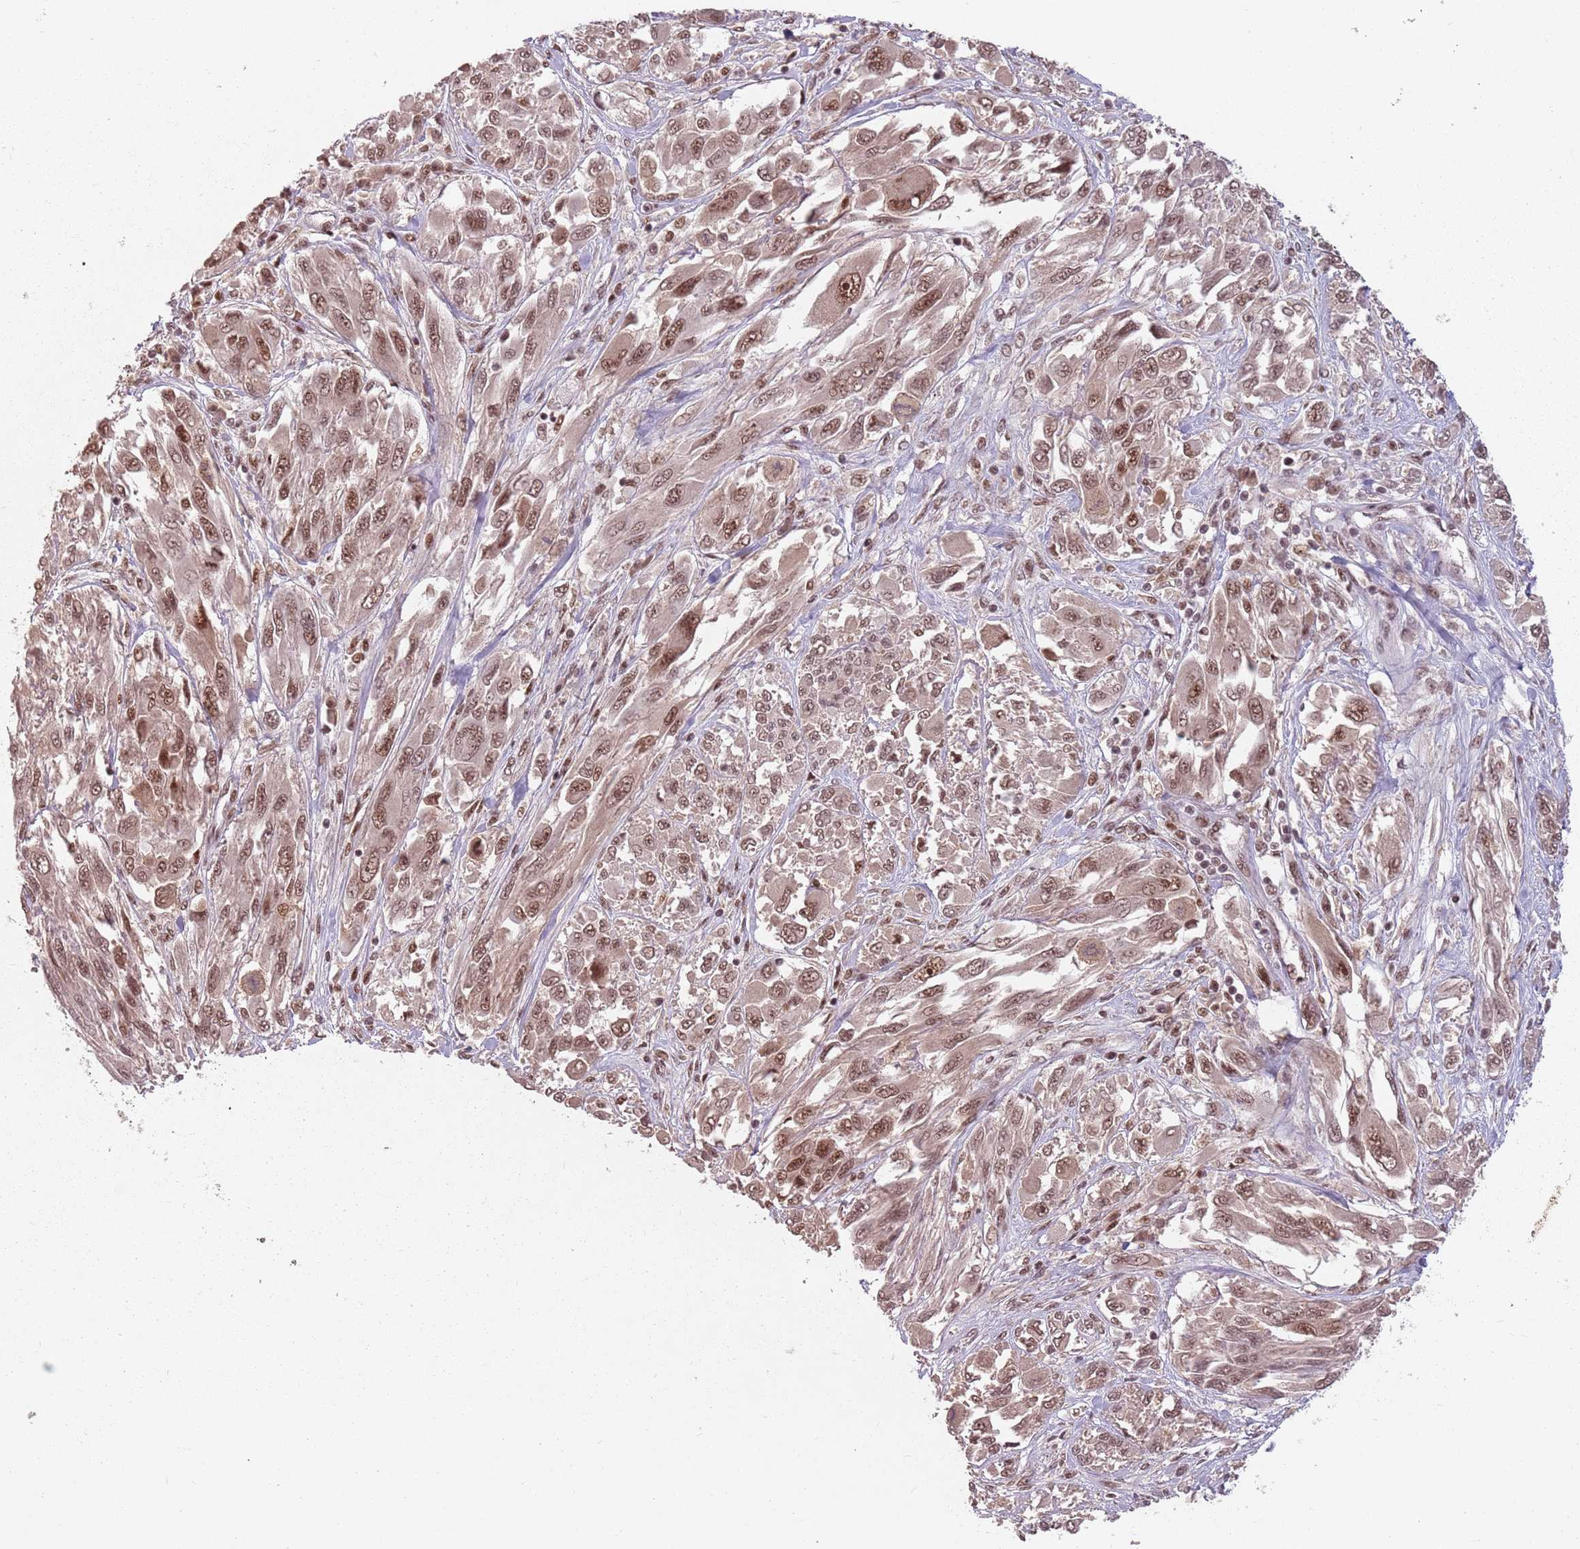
{"staining": {"intensity": "moderate", "quantity": ">75%", "location": "nuclear"}, "tissue": "melanoma", "cell_type": "Tumor cells", "image_type": "cancer", "snomed": [{"axis": "morphology", "description": "Malignant melanoma, NOS"}, {"axis": "topography", "description": "Skin"}], "caption": "Immunohistochemical staining of human malignant melanoma reveals medium levels of moderate nuclear positivity in about >75% of tumor cells. The protein is shown in brown color, while the nuclei are stained blue.", "gene": "NCBP1", "patient": {"sex": "female", "age": 91}}